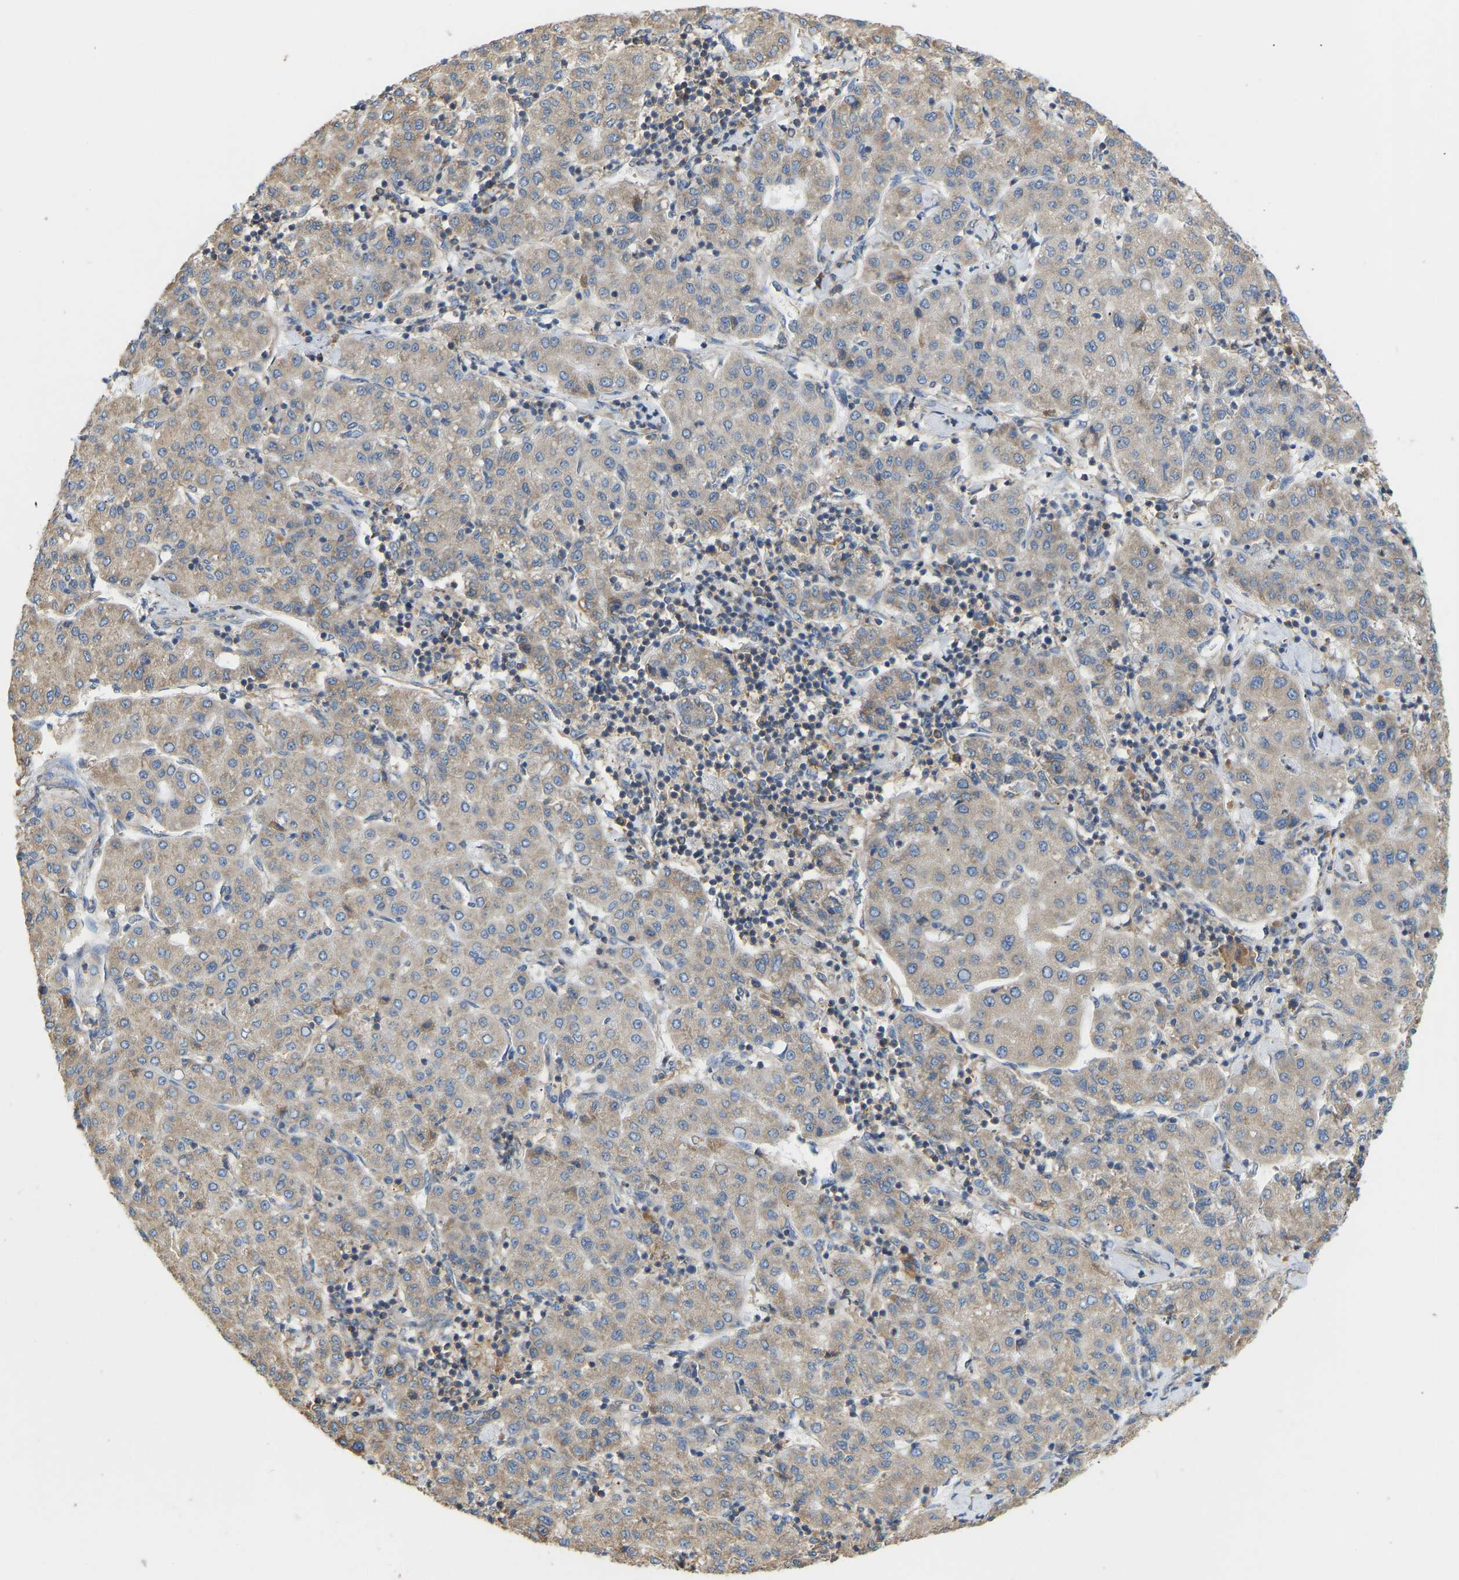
{"staining": {"intensity": "weak", "quantity": ">75%", "location": "cytoplasmic/membranous"}, "tissue": "liver cancer", "cell_type": "Tumor cells", "image_type": "cancer", "snomed": [{"axis": "morphology", "description": "Carcinoma, Hepatocellular, NOS"}, {"axis": "topography", "description": "Liver"}], "caption": "Immunohistochemical staining of human liver cancer reveals weak cytoplasmic/membranous protein staining in about >75% of tumor cells.", "gene": "RPS6KB2", "patient": {"sex": "male", "age": 65}}